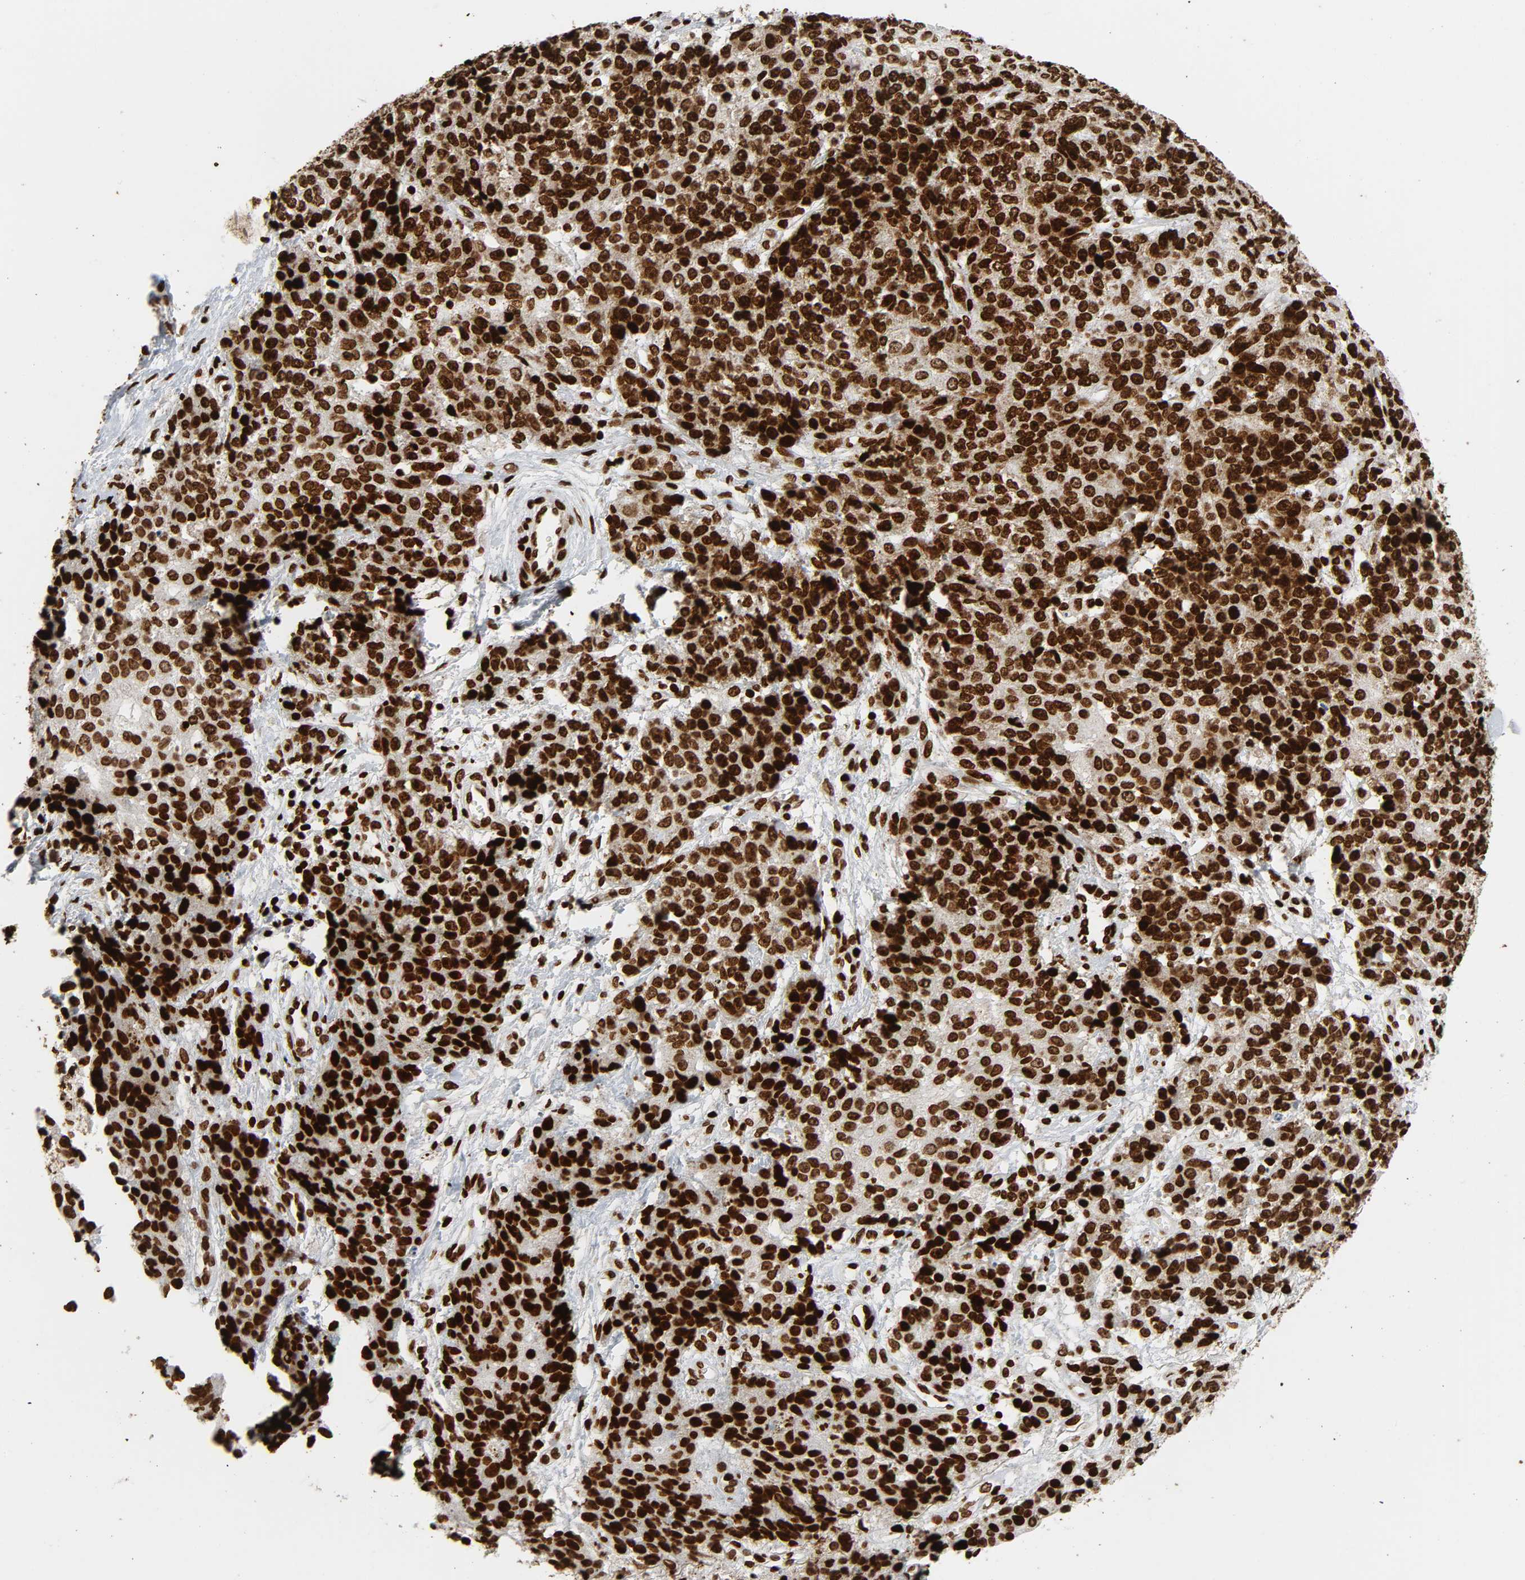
{"staining": {"intensity": "strong", "quantity": ">75%", "location": "nuclear"}, "tissue": "ovarian cancer", "cell_type": "Tumor cells", "image_type": "cancer", "snomed": [{"axis": "morphology", "description": "Carcinoma, endometroid"}, {"axis": "topography", "description": "Ovary"}], "caption": "Ovarian cancer tissue reveals strong nuclear expression in about >75% of tumor cells", "gene": "RXRA", "patient": {"sex": "female", "age": 42}}